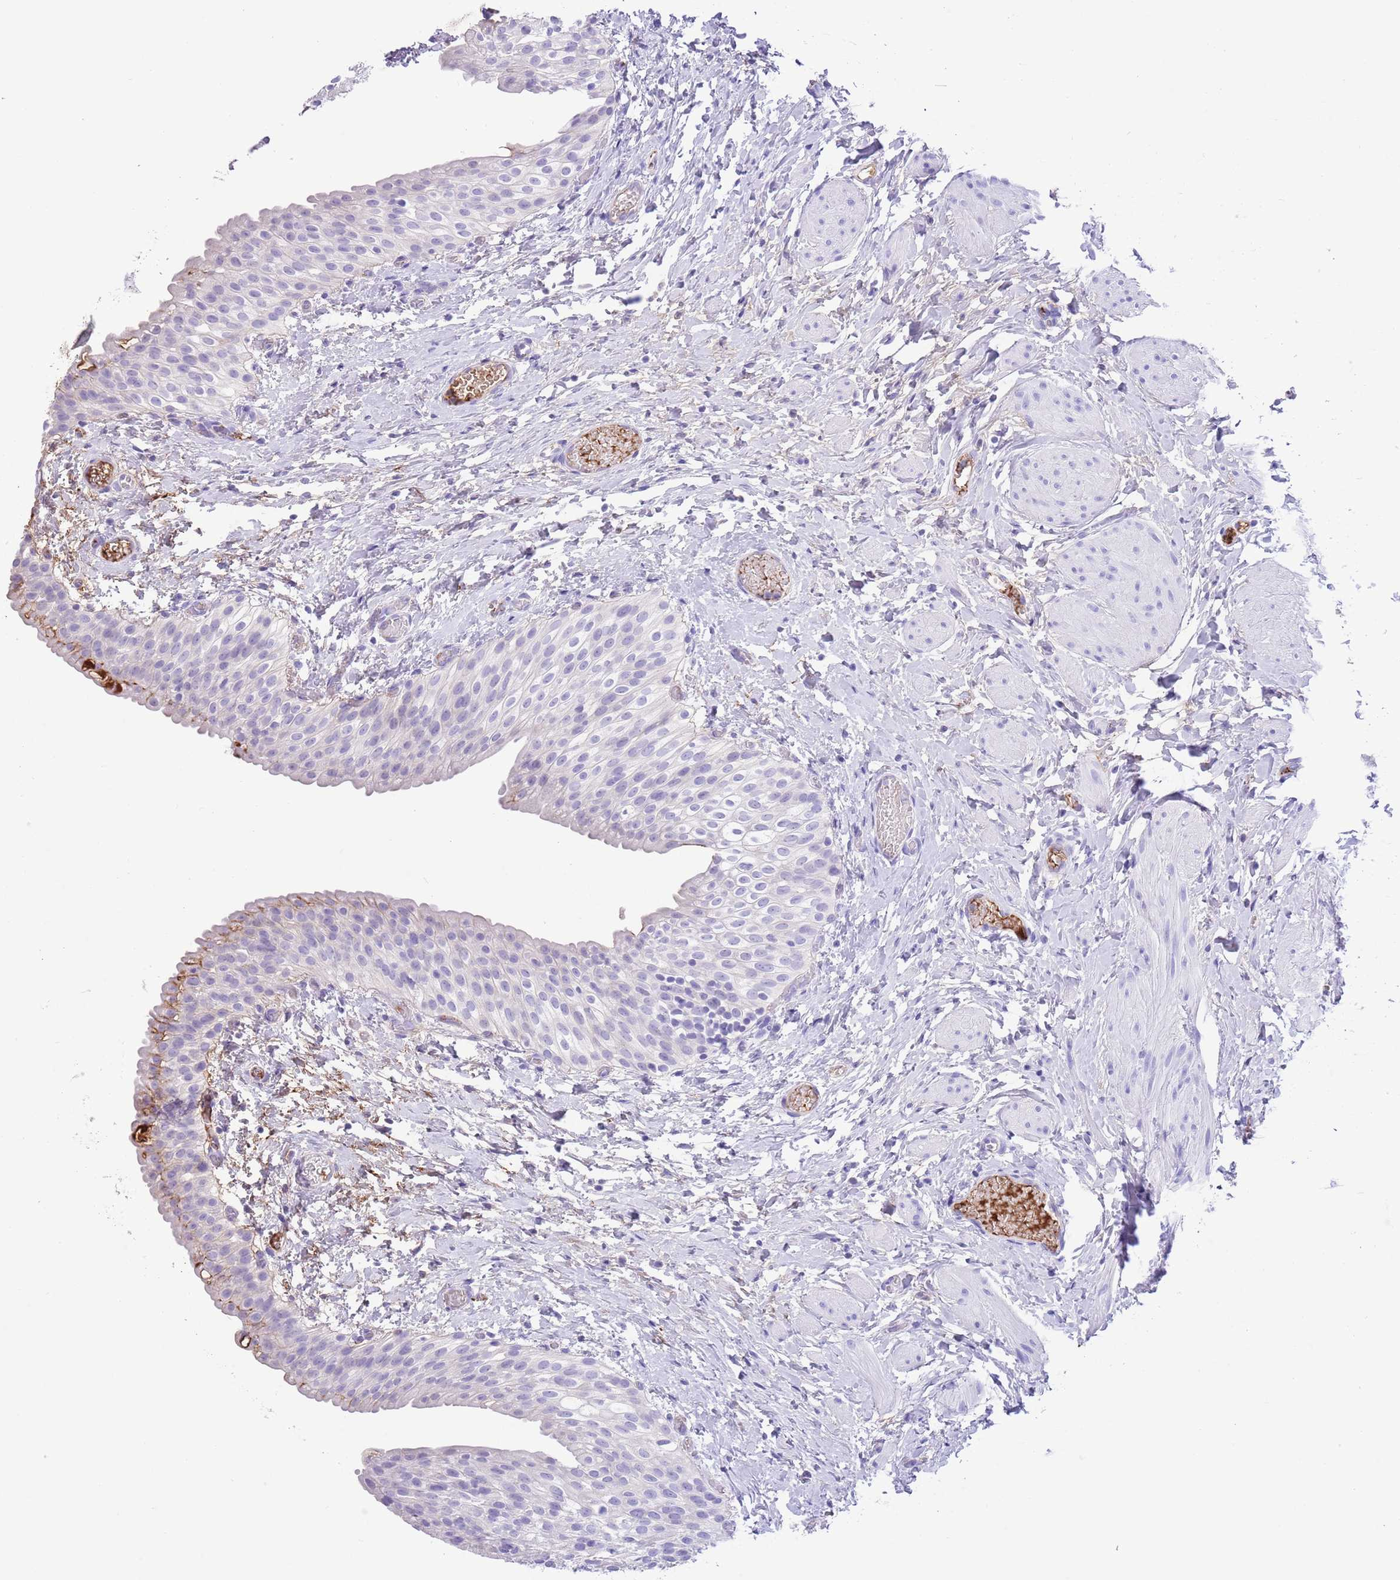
{"staining": {"intensity": "negative", "quantity": "none", "location": "none"}, "tissue": "urinary bladder", "cell_type": "Urothelial cells", "image_type": "normal", "snomed": [{"axis": "morphology", "description": "Normal tissue, NOS"}, {"axis": "topography", "description": "Urinary bladder"}], "caption": "Immunohistochemical staining of unremarkable human urinary bladder exhibits no significant positivity in urothelial cells.", "gene": "IGF1", "patient": {"sex": "male", "age": 1}}